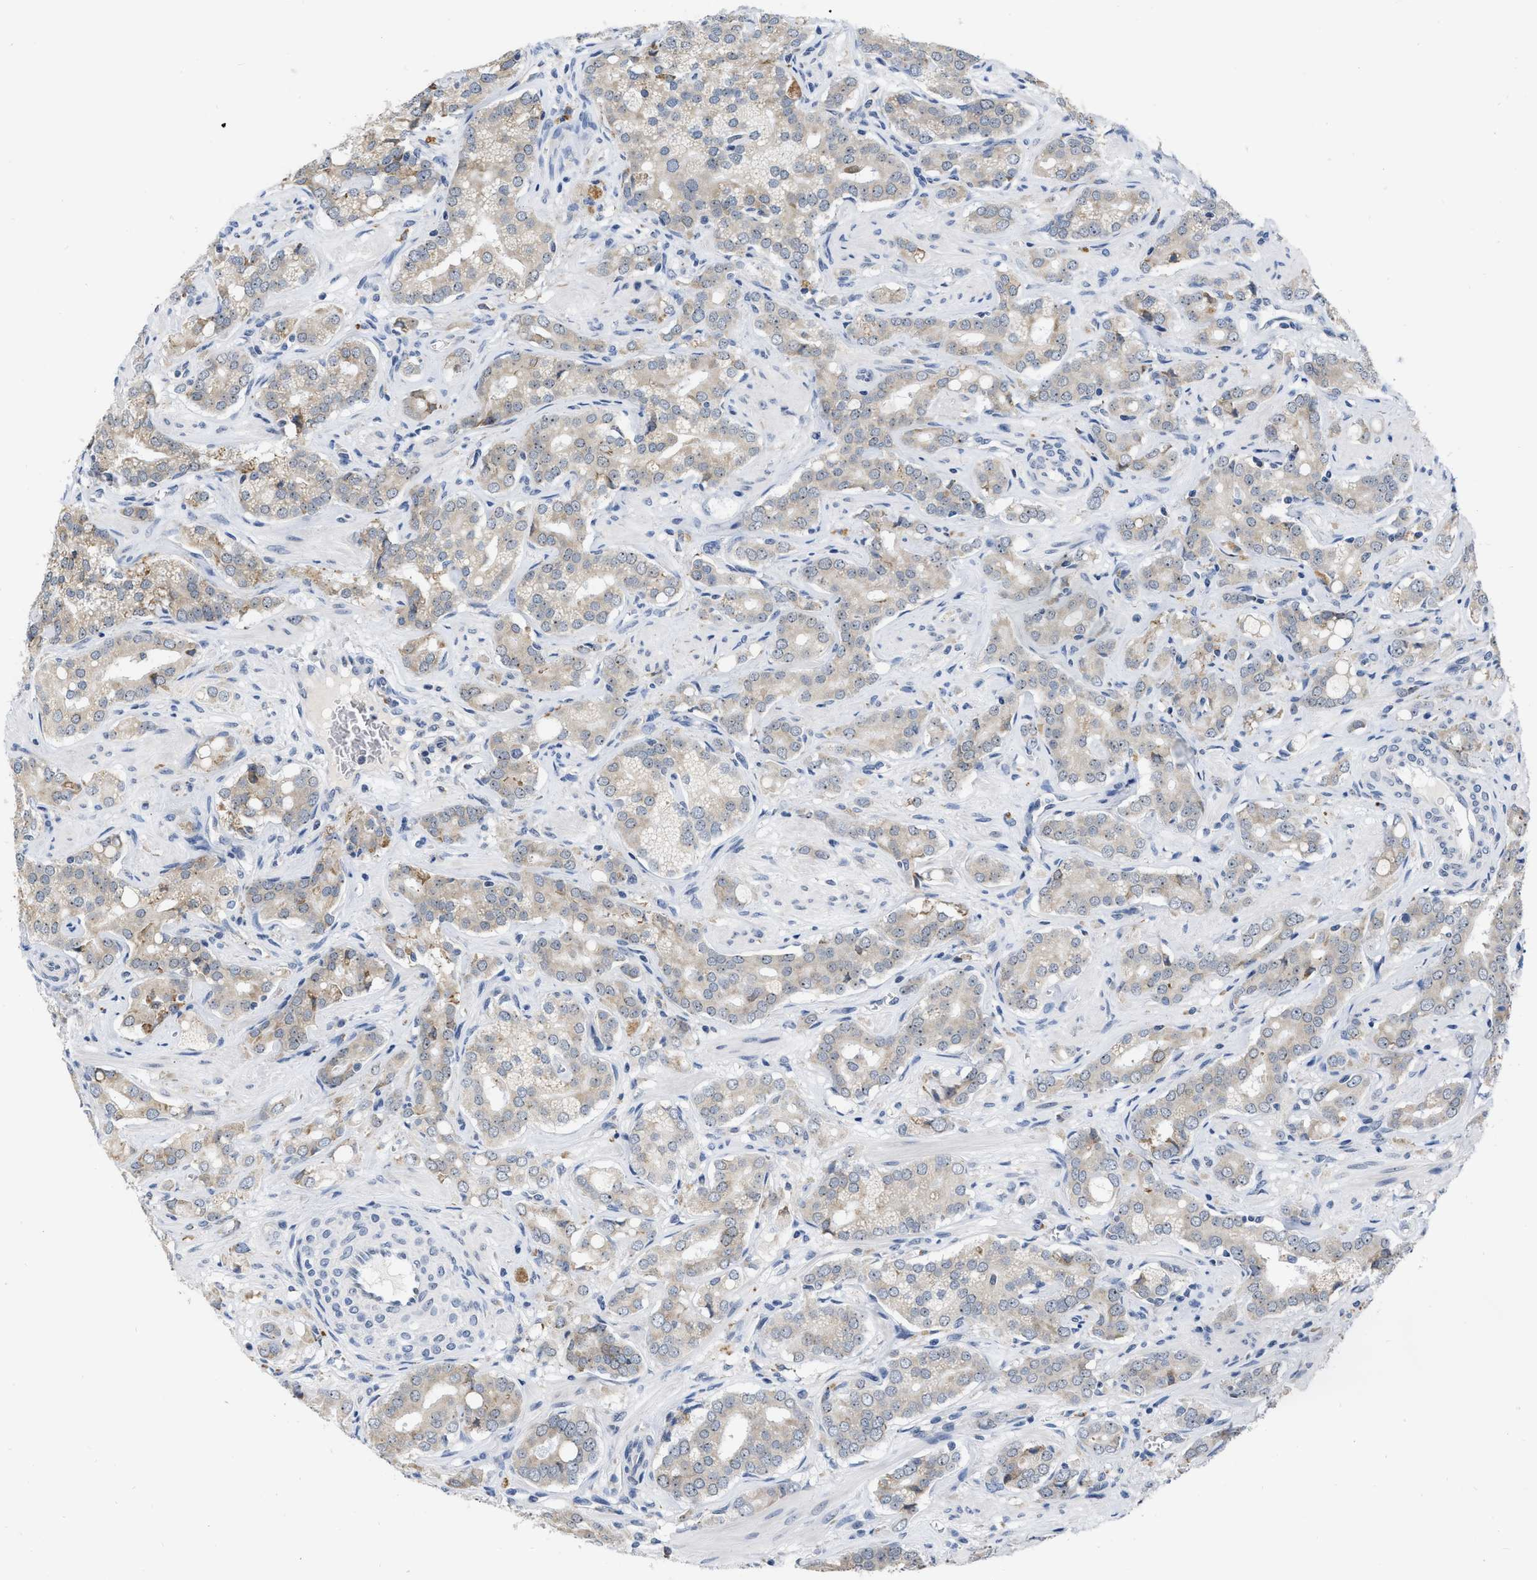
{"staining": {"intensity": "weak", "quantity": "25%-75%", "location": "nuclear"}, "tissue": "prostate cancer", "cell_type": "Tumor cells", "image_type": "cancer", "snomed": [{"axis": "morphology", "description": "Adenocarcinoma, High grade"}, {"axis": "topography", "description": "Prostate"}], "caption": "Approximately 25%-75% of tumor cells in prostate cancer (high-grade adenocarcinoma) reveal weak nuclear protein expression as visualized by brown immunohistochemical staining.", "gene": "ELAC2", "patient": {"sex": "male", "age": 52}}